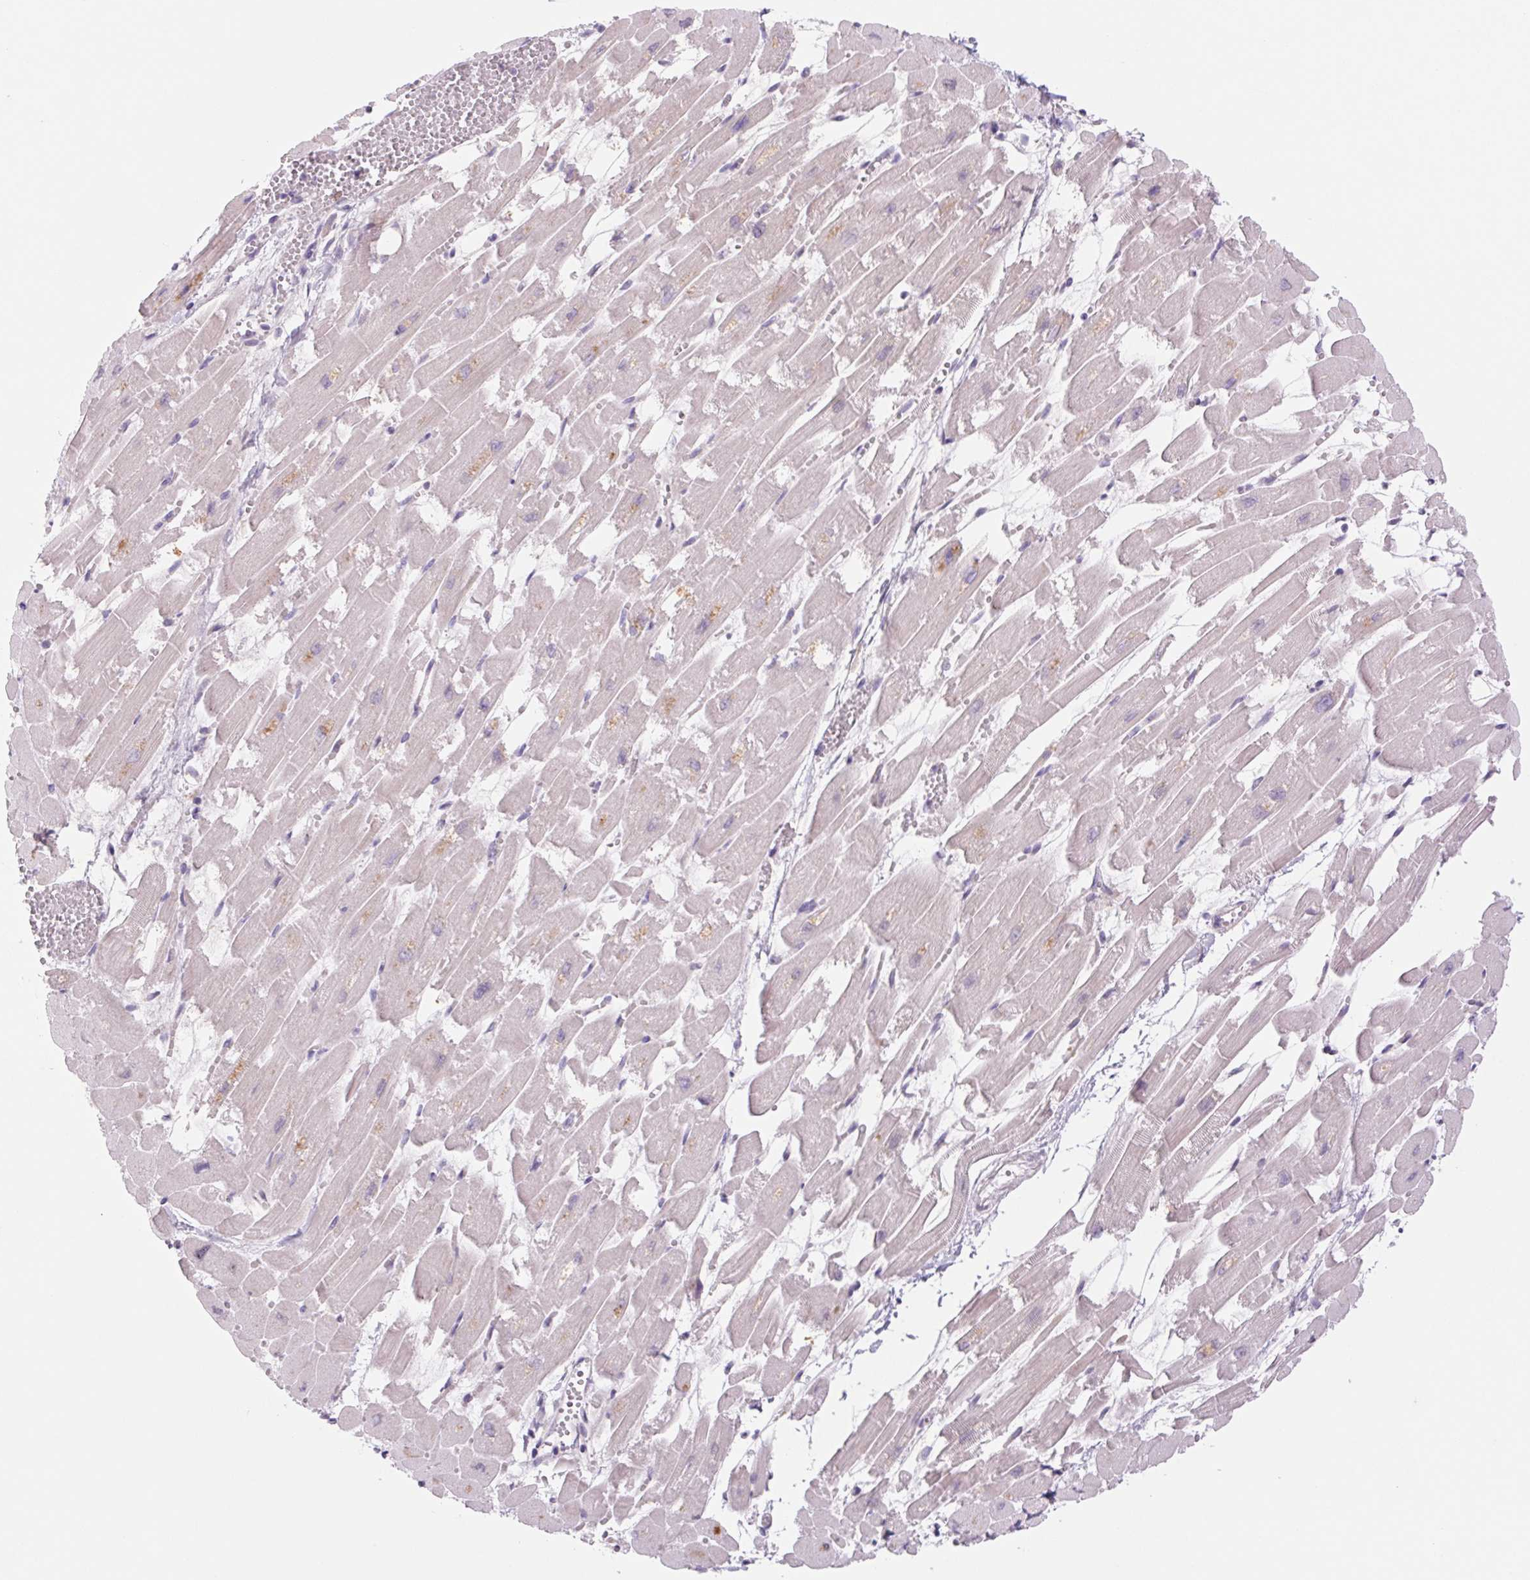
{"staining": {"intensity": "weak", "quantity": "<25%", "location": "cytoplasmic/membranous"}, "tissue": "heart muscle", "cell_type": "Cardiomyocytes", "image_type": "normal", "snomed": [{"axis": "morphology", "description": "Normal tissue, NOS"}, {"axis": "topography", "description": "Heart"}], "caption": "A high-resolution photomicrograph shows IHC staining of benign heart muscle, which displays no significant positivity in cardiomyocytes.", "gene": "KRT1", "patient": {"sex": "female", "age": 52}}